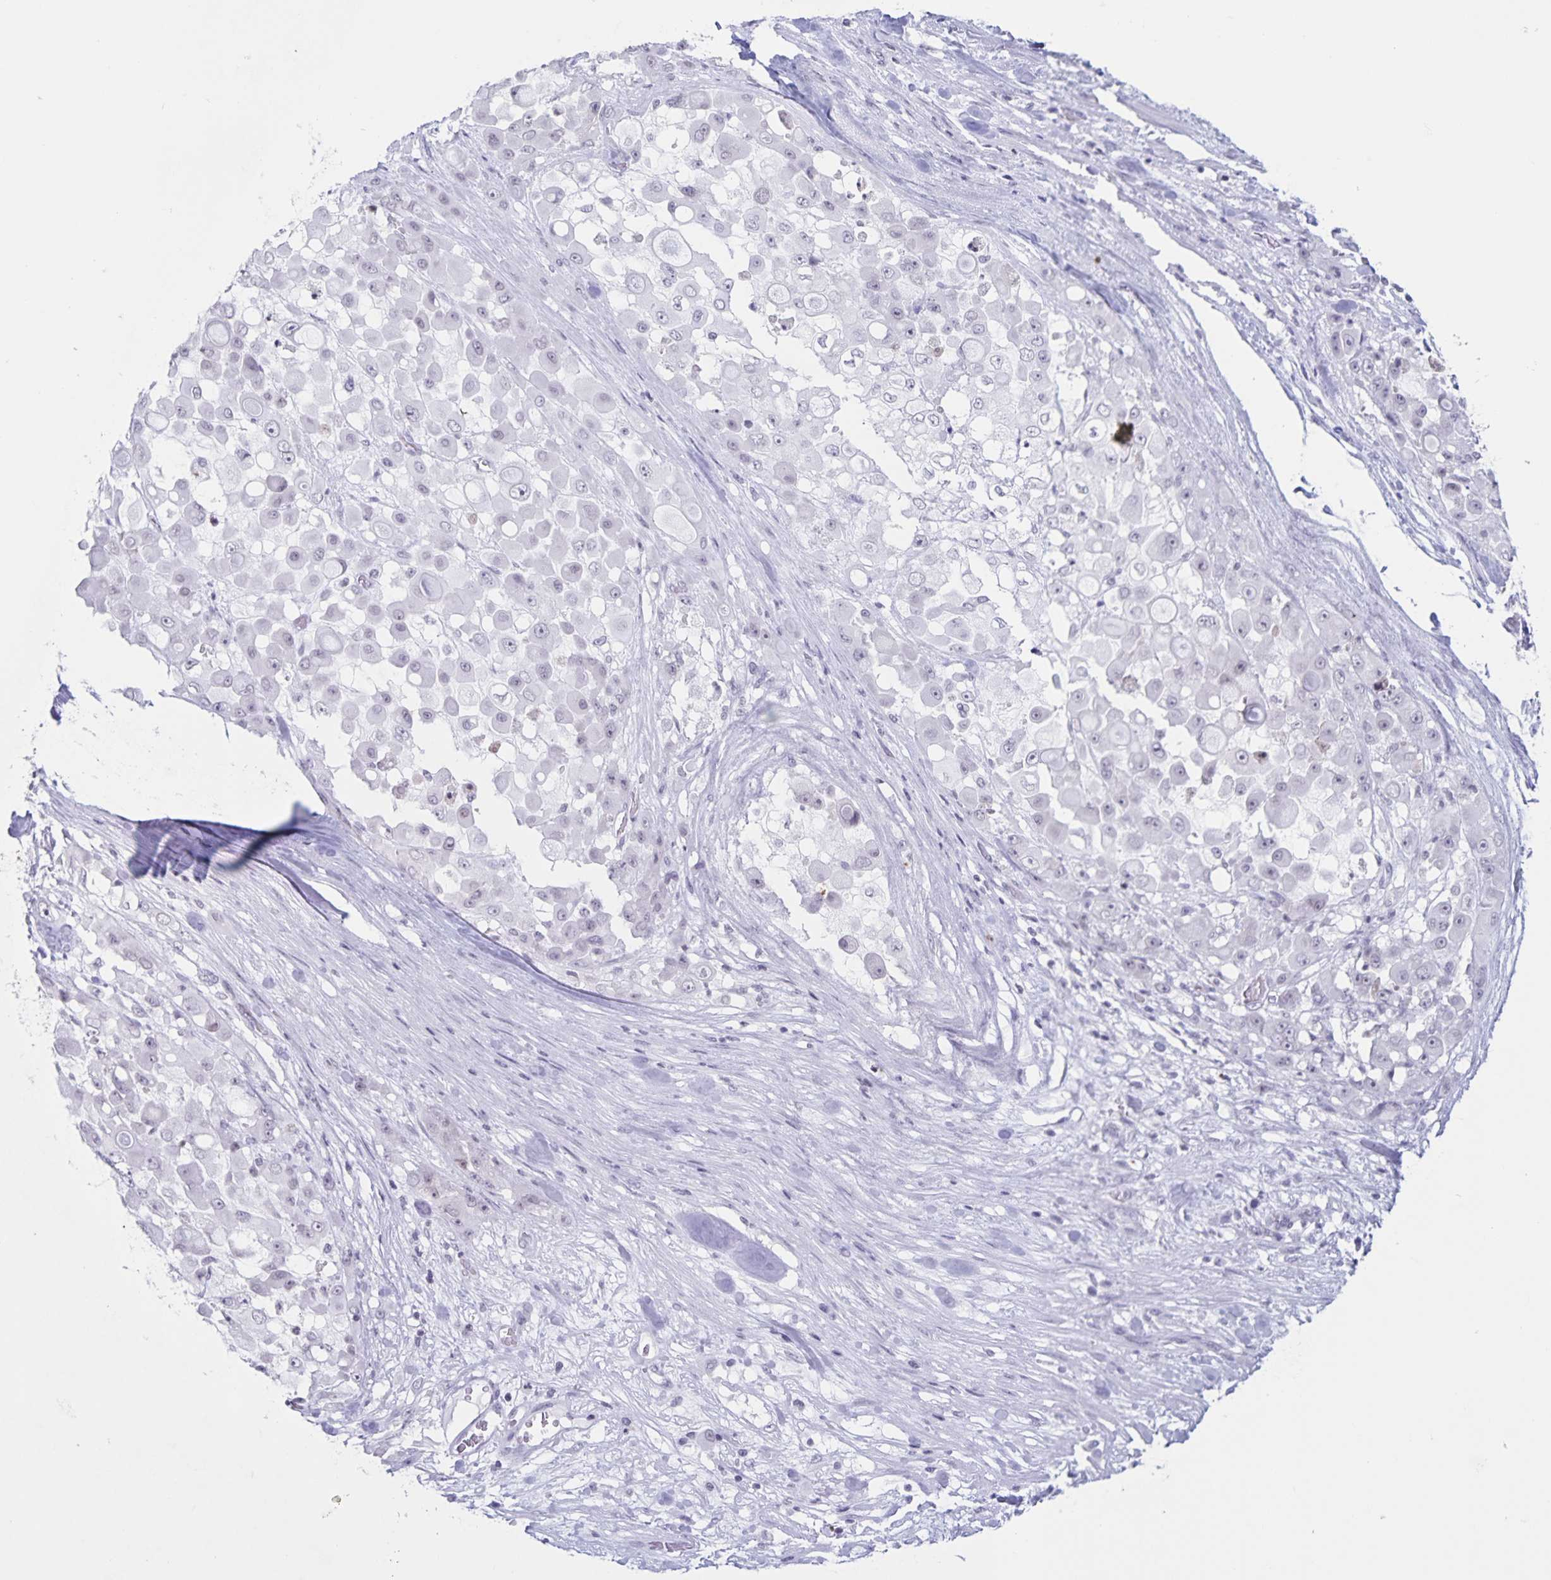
{"staining": {"intensity": "negative", "quantity": "none", "location": "none"}, "tissue": "stomach cancer", "cell_type": "Tumor cells", "image_type": "cancer", "snomed": [{"axis": "morphology", "description": "Adenocarcinoma, NOS"}, {"axis": "topography", "description": "Stomach"}], "caption": "The histopathology image exhibits no staining of tumor cells in stomach cancer (adenocarcinoma).", "gene": "LCE6A", "patient": {"sex": "female", "age": 76}}